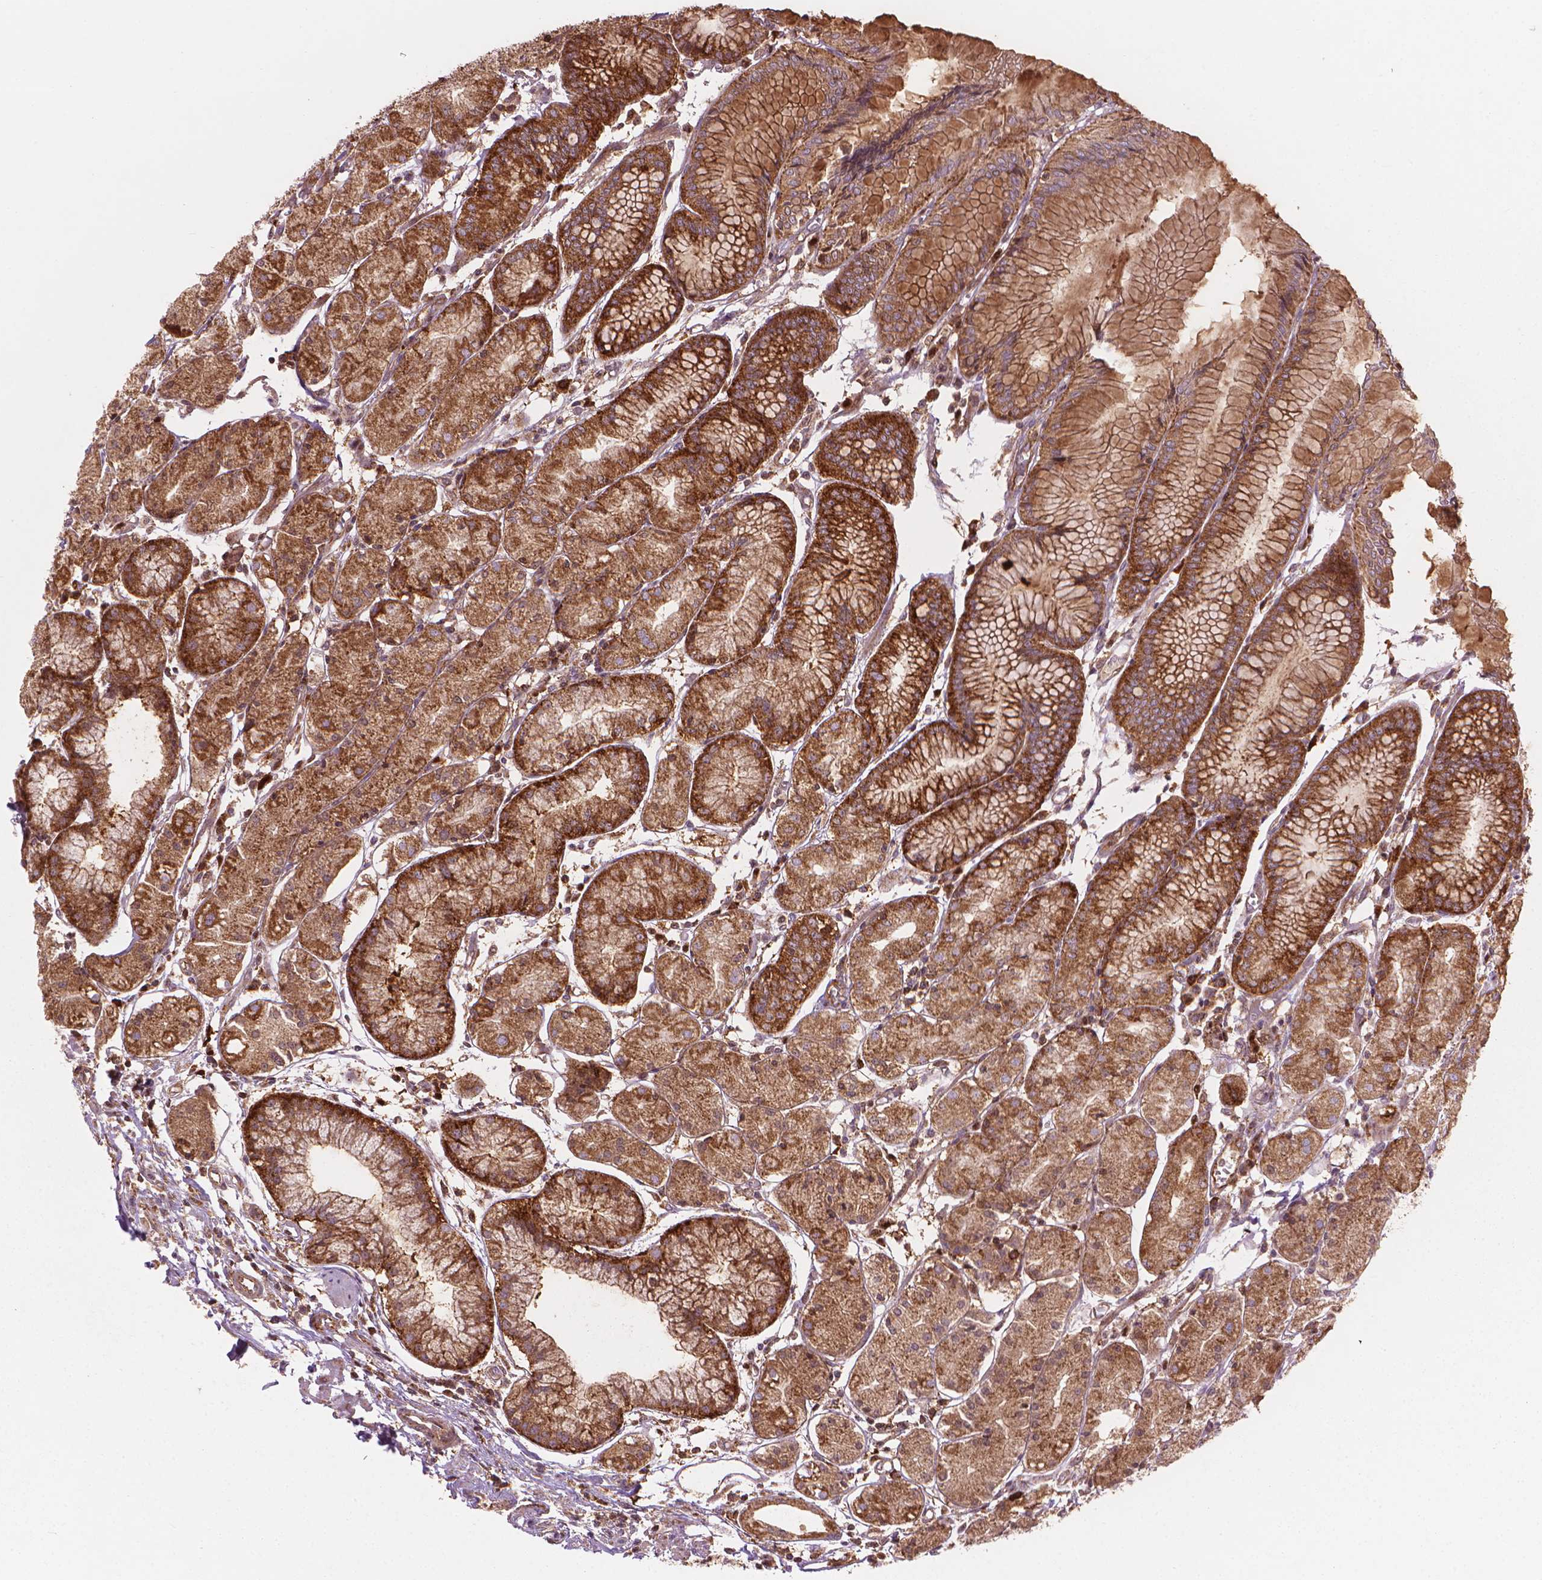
{"staining": {"intensity": "moderate", "quantity": ">75%", "location": "cytoplasmic/membranous"}, "tissue": "stomach", "cell_type": "Glandular cells", "image_type": "normal", "snomed": [{"axis": "morphology", "description": "Normal tissue, NOS"}, {"axis": "topography", "description": "Stomach, upper"}], "caption": "Brown immunohistochemical staining in benign human stomach reveals moderate cytoplasmic/membranous expression in approximately >75% of glandular cells.", "gene": "VARS2", "patient": {"sex": "male", "age": 69}}